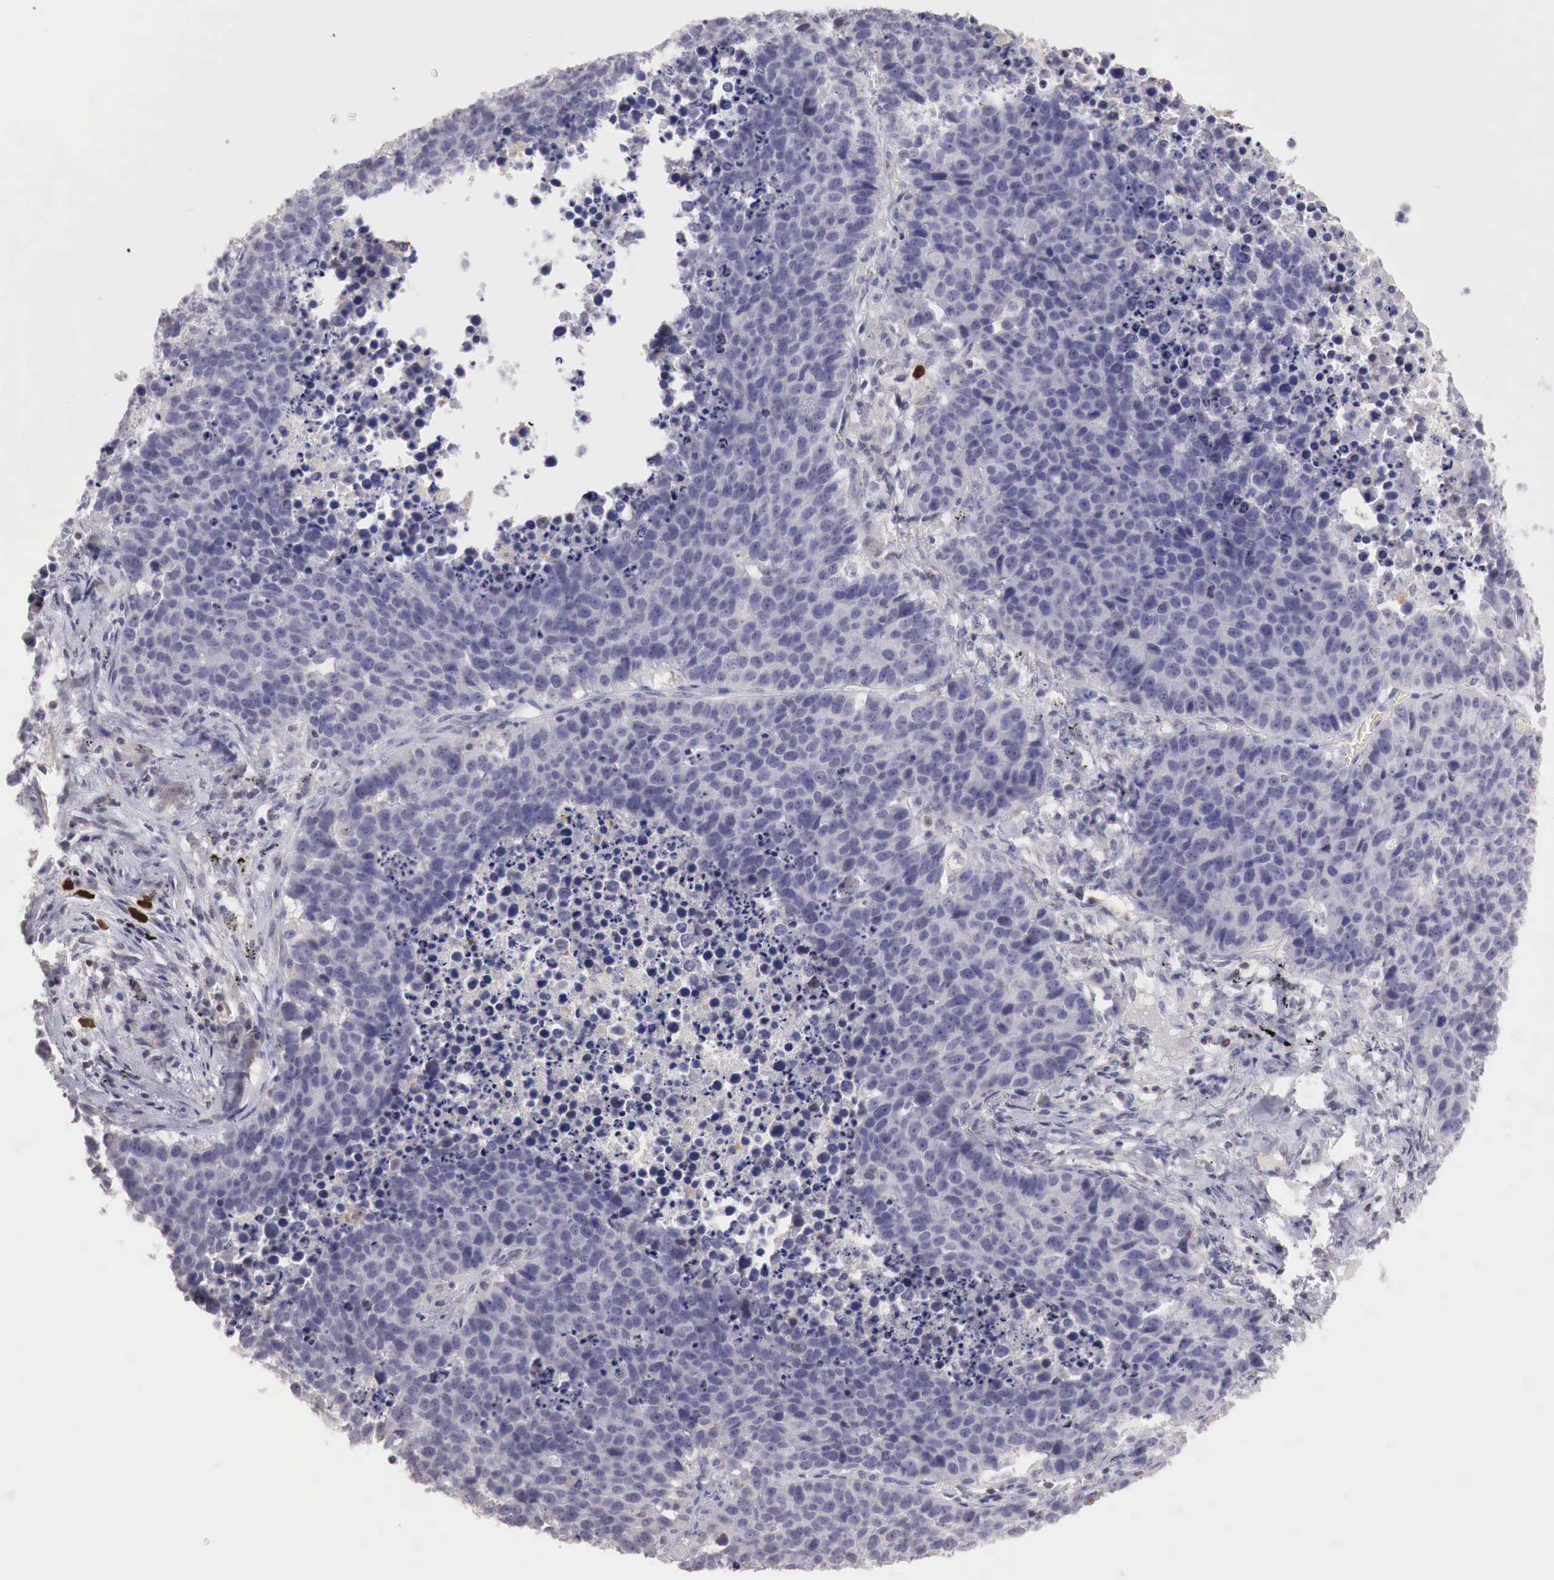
{"staining": {"intensity": "negative", "quantity": "none", "location": "none"}, "tissue": "lung cancer", "cell_type": "Tumor cells", "image_type": "cancer", "snomed": [{"axis": "morphology", "description": "Carcinoid, malignant, NOS"}, {"axis": "topography", "description": "Lung"}], "caption": "Tumor cells show no significant protein positivity in lung malignant carcinoid.", "gene": "TBC1D9", "patient": {"sex": "male", "age": 60}}